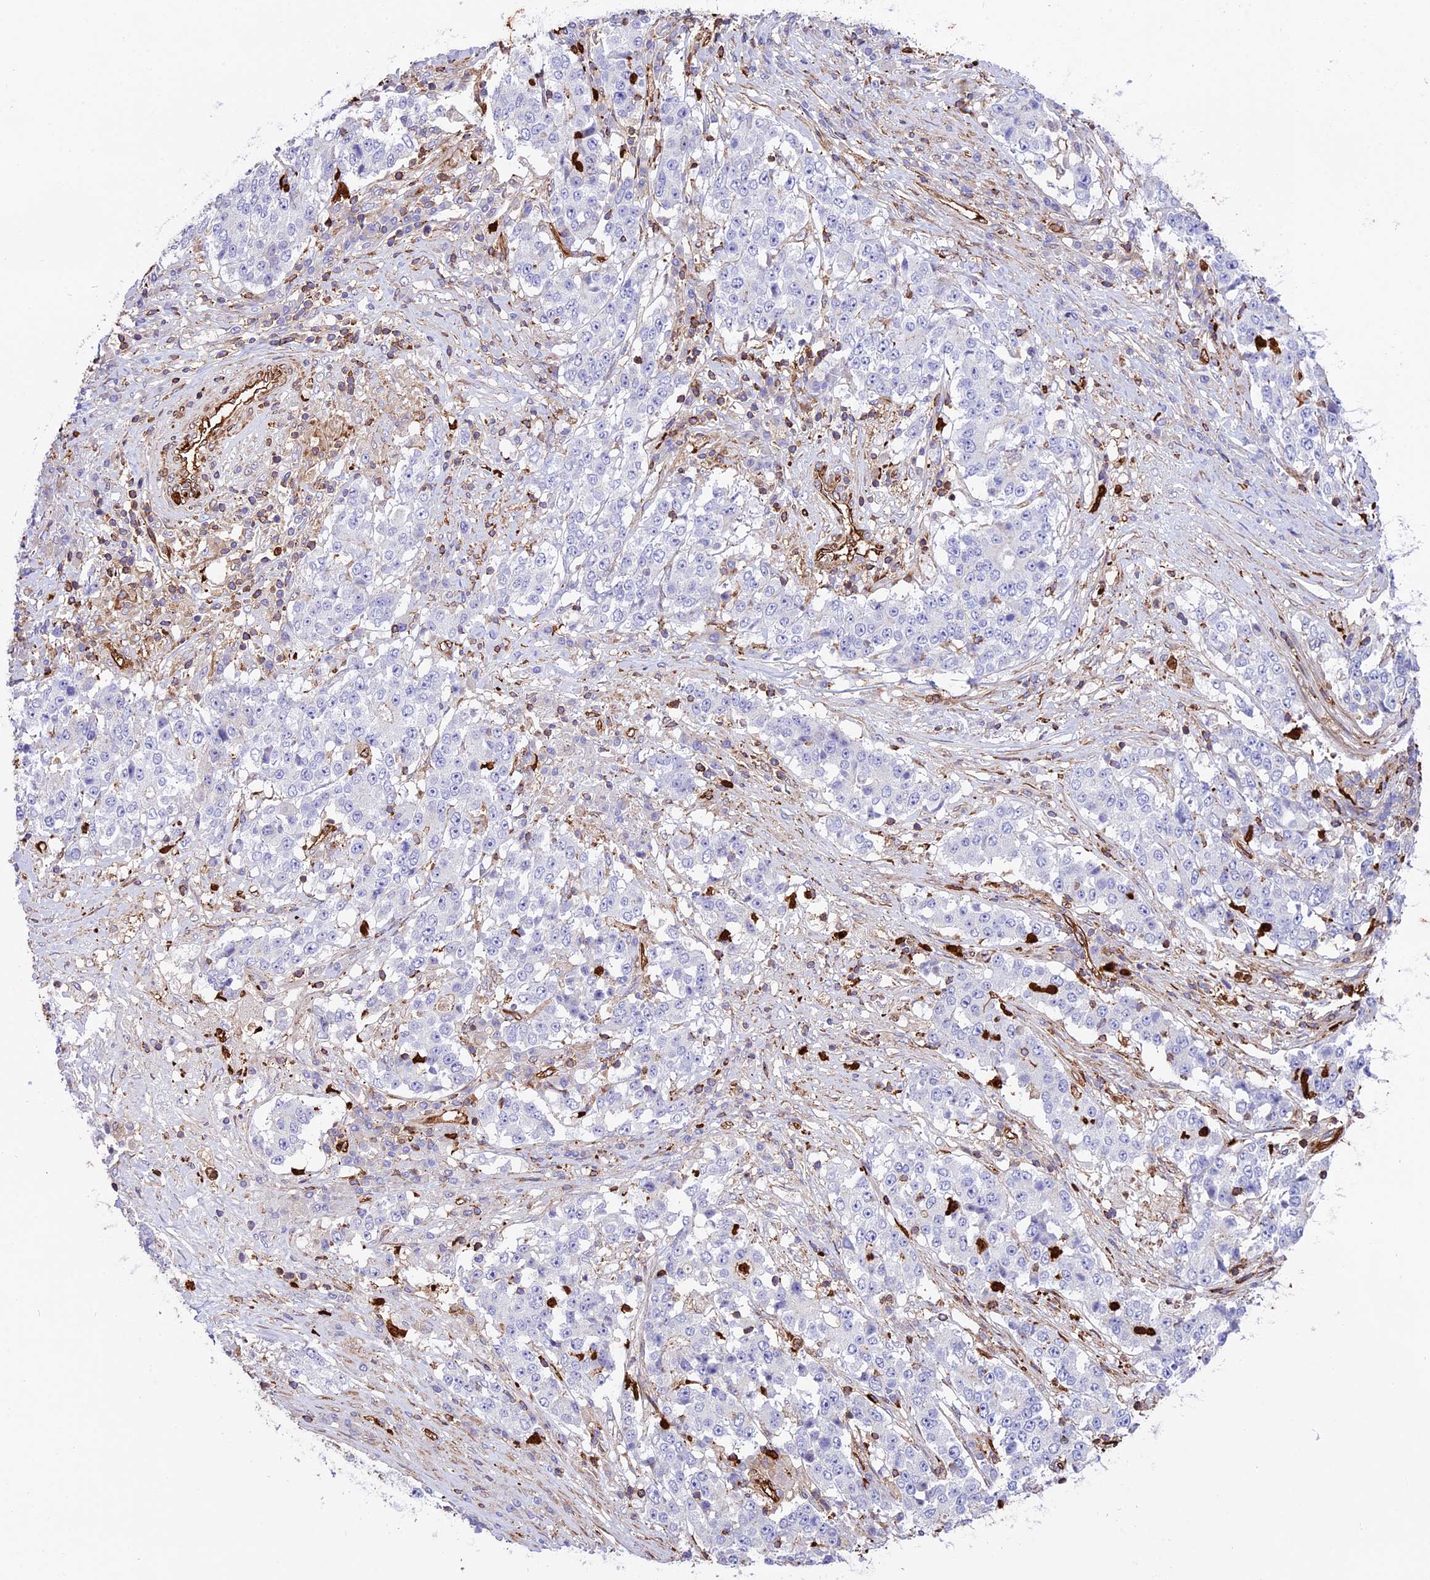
{"staining": {"intensity": "negative", "quantity": "none", "location": "none"}, "tissue": "stomach cancer", "cell_type": "Tumor cells", "image_type": "cancer", "snomed": [{"axis": "morphology", "description": "Adenocarcinoma, NOS"}, {"axis": "topography", "description": "Stomach"}], "caption": "A micrograph of stomach cancer stained for a protein shows no brown staining in tumor cells. The staining was performed using DAB (3,3'-diaminobenzidine) to visualize the protein expression in brown, while the nuclei were stained in blue with hematoxylin (Magnification: 20x).", "gene": "CD99L2", "patient": {"sex": "male", "age": 59}}